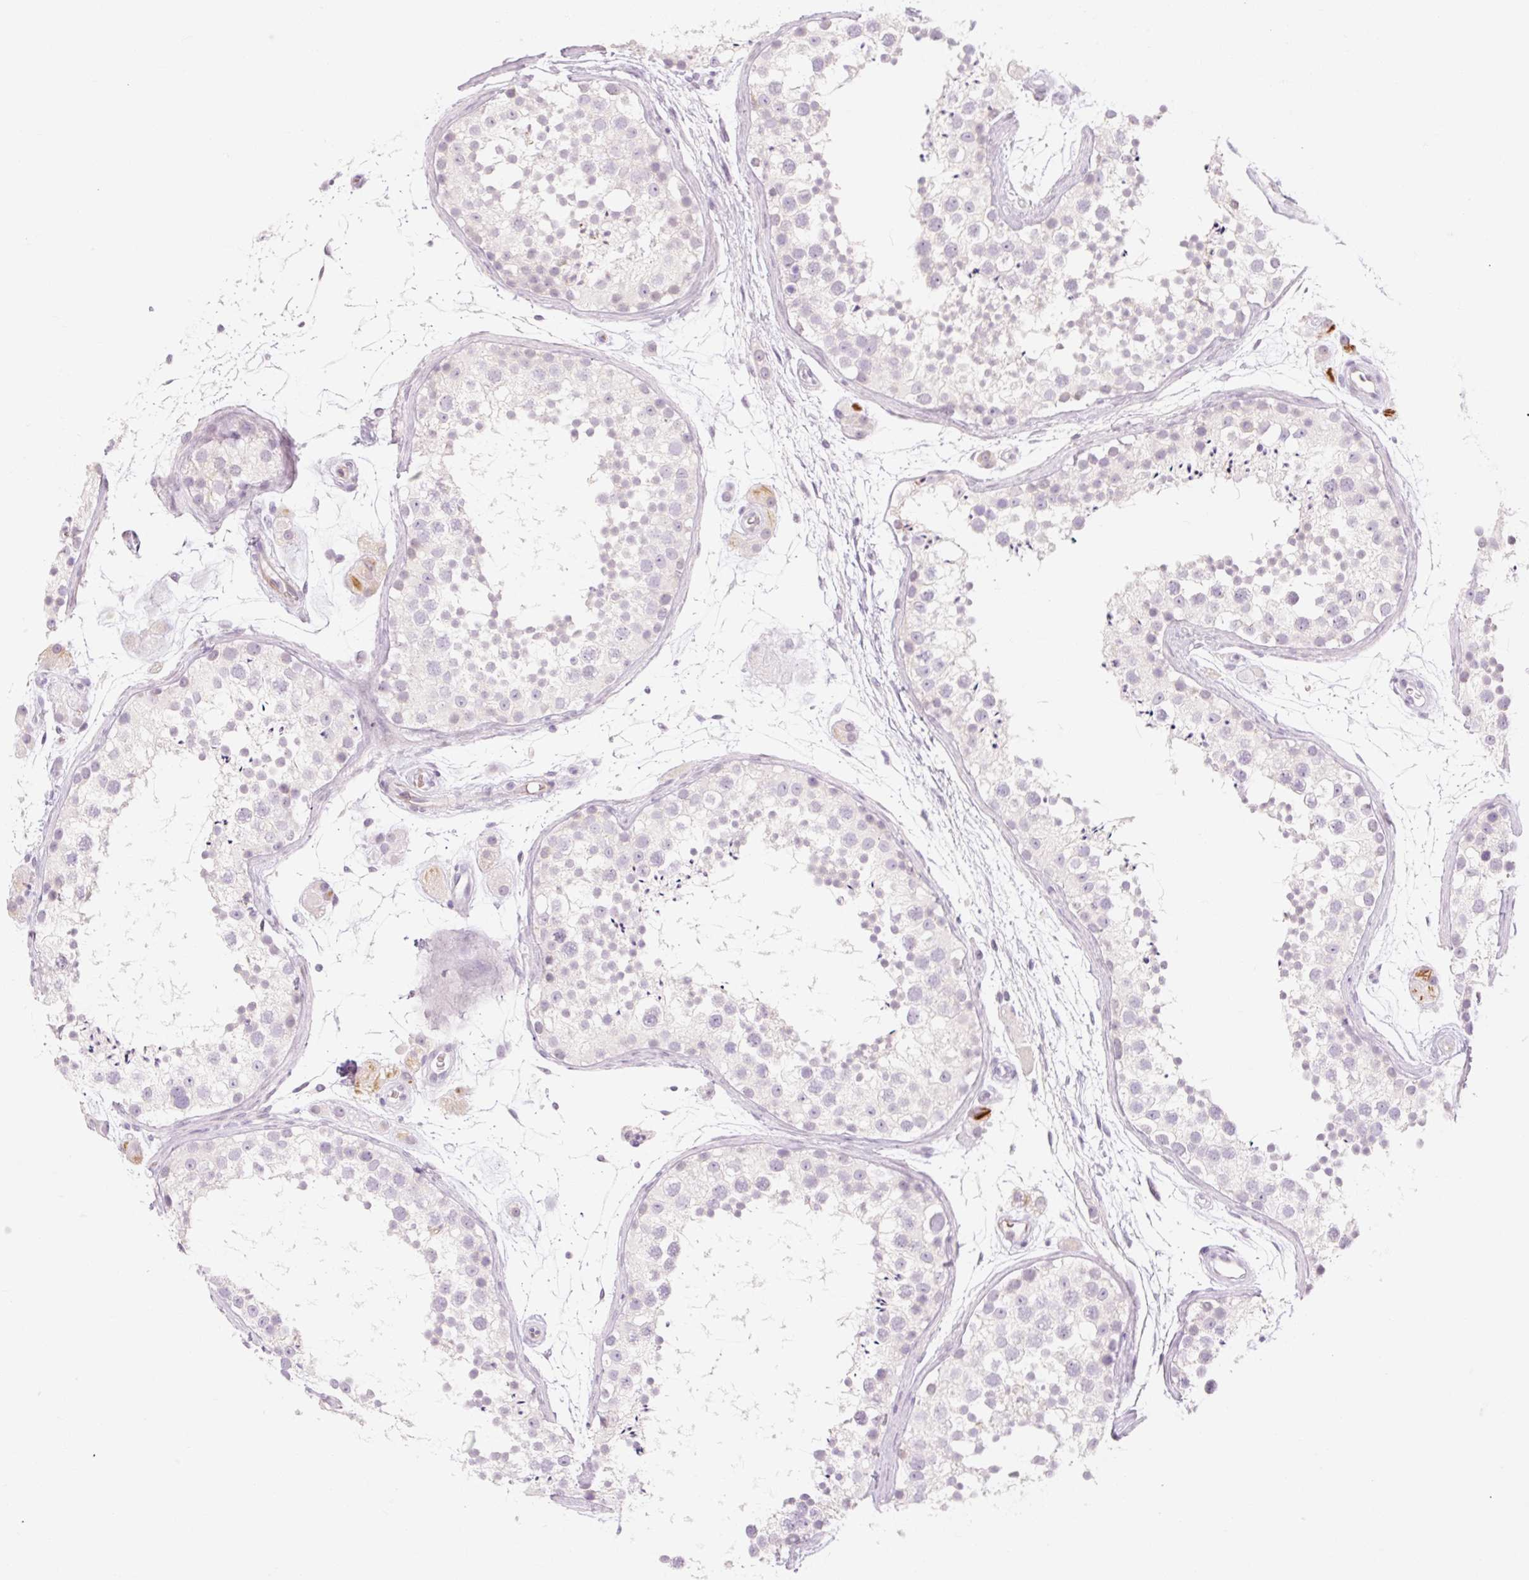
{"staining": {"intensity": "negative", "quantity": "none", "location": "none"}, "tissue": "testis", "cell_type": "Cells in seminiferous ducts", "image_type": "normal", "snomed": [{"axis": "morphology", "description": "Normal tissue, NOS"}, {"axis": "topography", "description": "Testis"}], "caption": "IHC image of normal human testis stained for a protein (brown), which exhibits no expression in cells in seminiferous ducts. The staining was performed using DAB (3,3'-diaminobenzidine) to visualize the protein expression in brown, while the nuclei were stained in blue with hematoxylin (Magnification: 20x).", "gene": "TAF1L", "patient": {"sex": "male", "age": 41}}